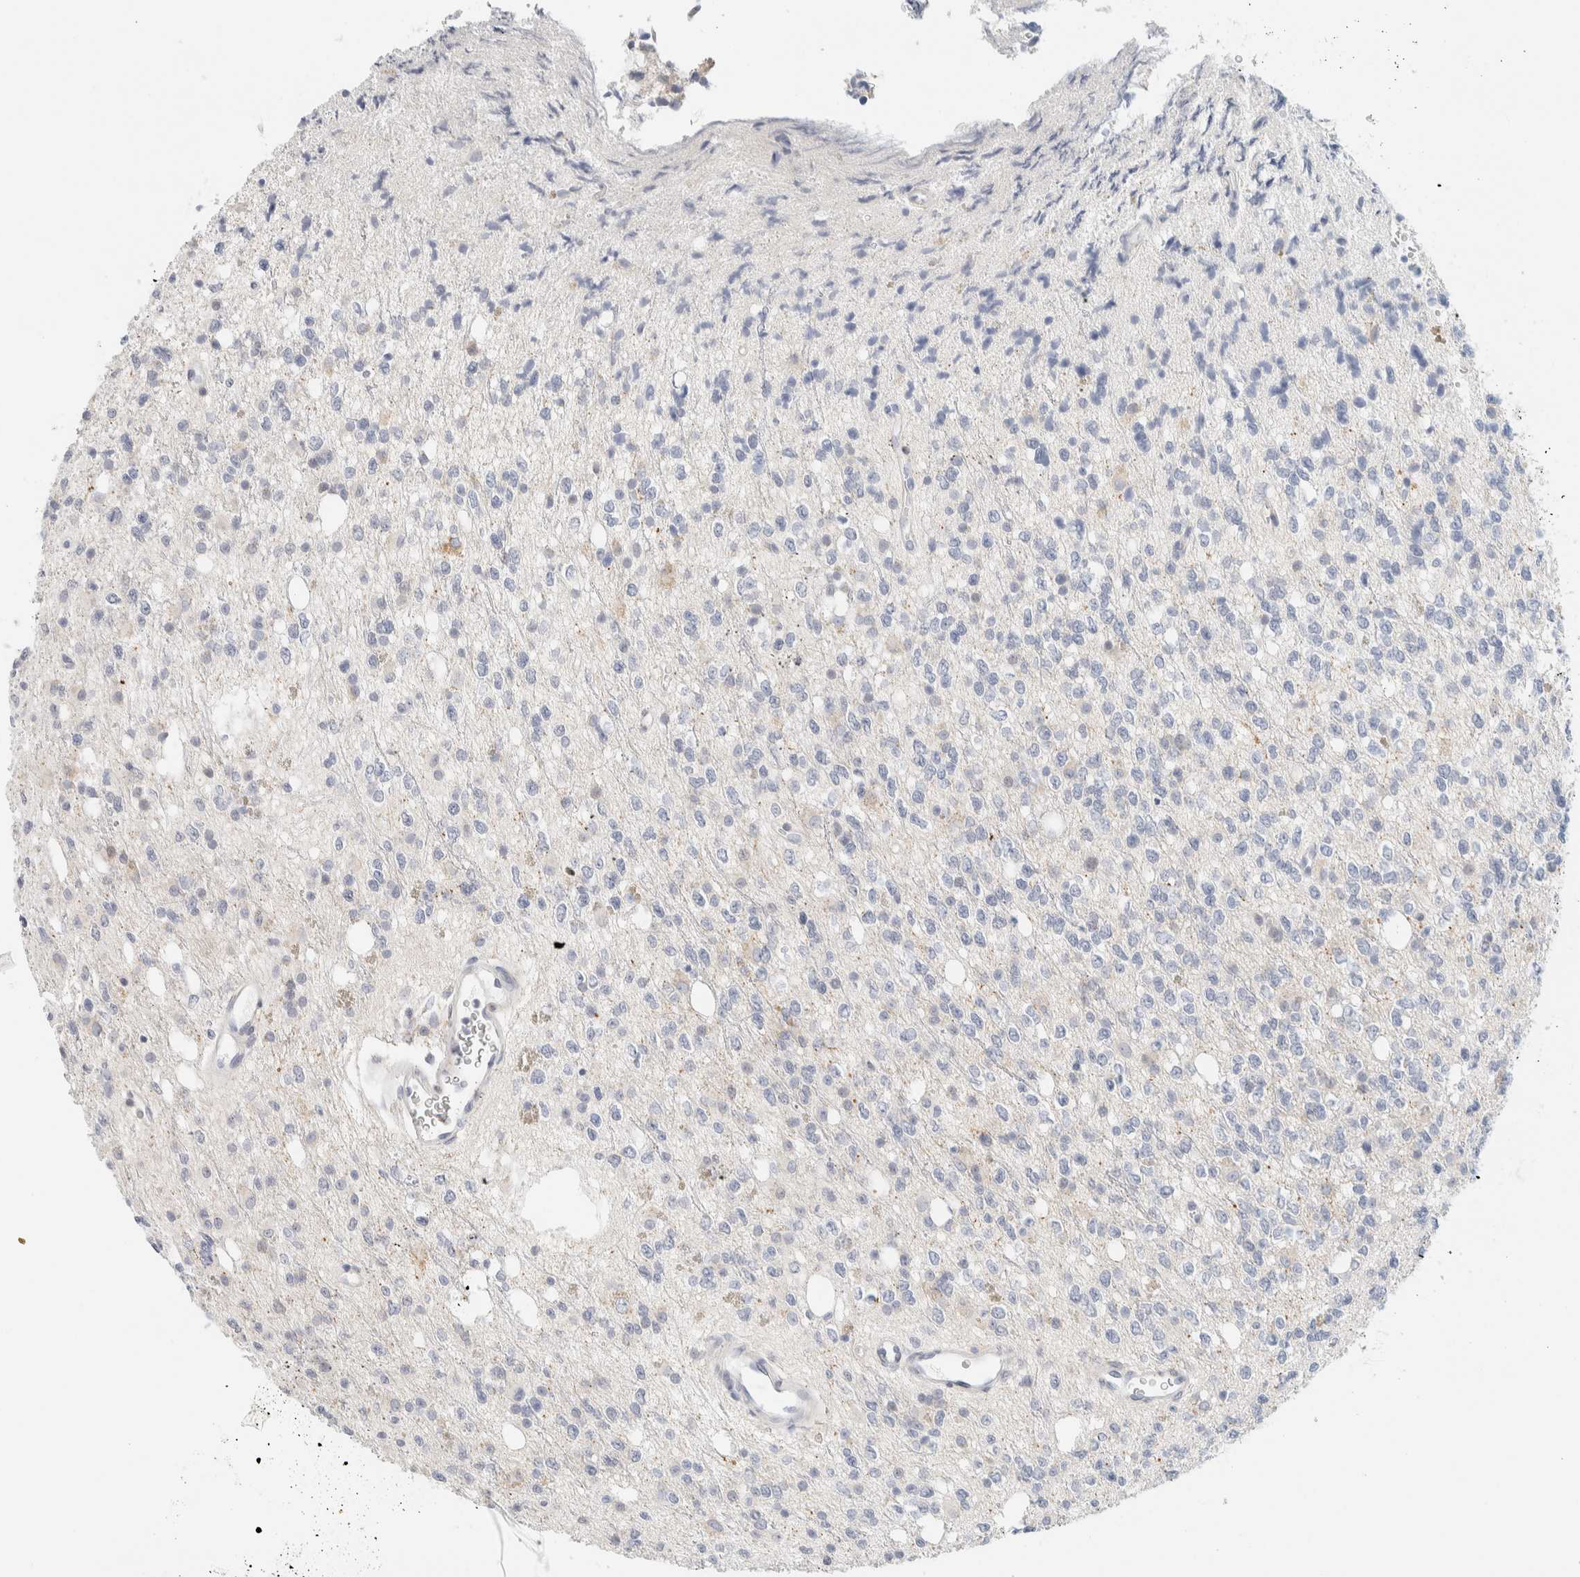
{"staining": {"intensity": "negative", "quantity": "none", "location": "none"}, "tissue": "glioma", "cell_type": "Tumor cells", "image_type": "cancer", "snomed": [{"axis": "morphology", "description": "Glioma, malignant, High grade"}, {"axis": "topography", "description": "Brain"}], "caption": "This is an IHC image of human malignant high-grade glioma. There is no positivity in tumor cells.", "gene": "SPNS3", "patient": {"sex": "female", "age": 62}}